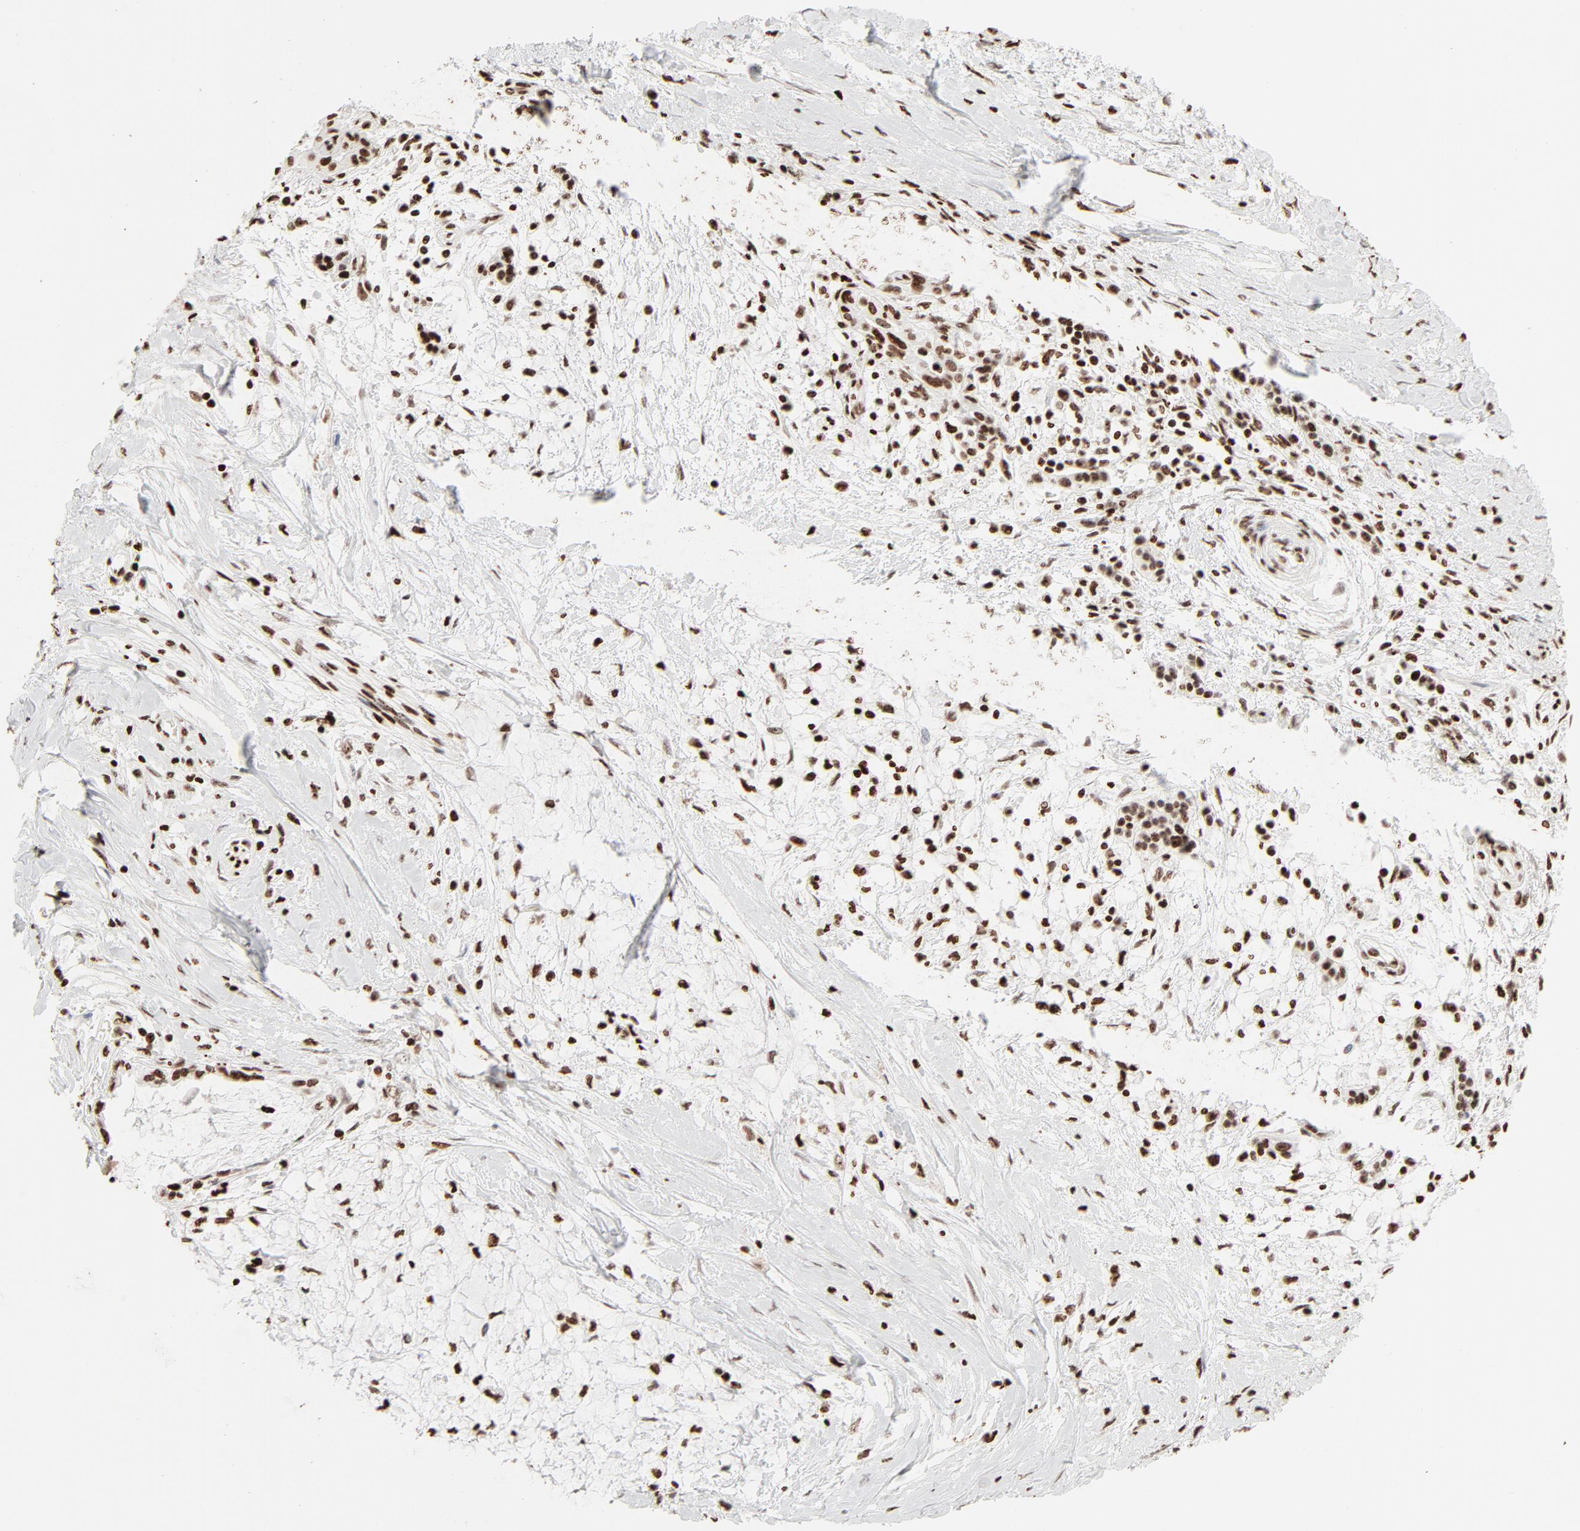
{"staining": {"intensity": "moderate", "quantity": ">75%", "location": "nuclear"}, "tissue": "pancreatic cancer", "cell_type": "Tumor cells", "image_type": "cancer", "snomed": [{"axis": "morphology", "description": "Adenocarcinoma, NOS"}, {"axis": "topography", "description": "Pancreas"}], "caption": "This is an image of immunohistochemistry (IHC) staining of pancreatic adenocarcinoma, which shows moderate expression in the nuclear of tumor cells.", "gene": "HMGB2", "patient": {"sex": "female", "age": 64}}